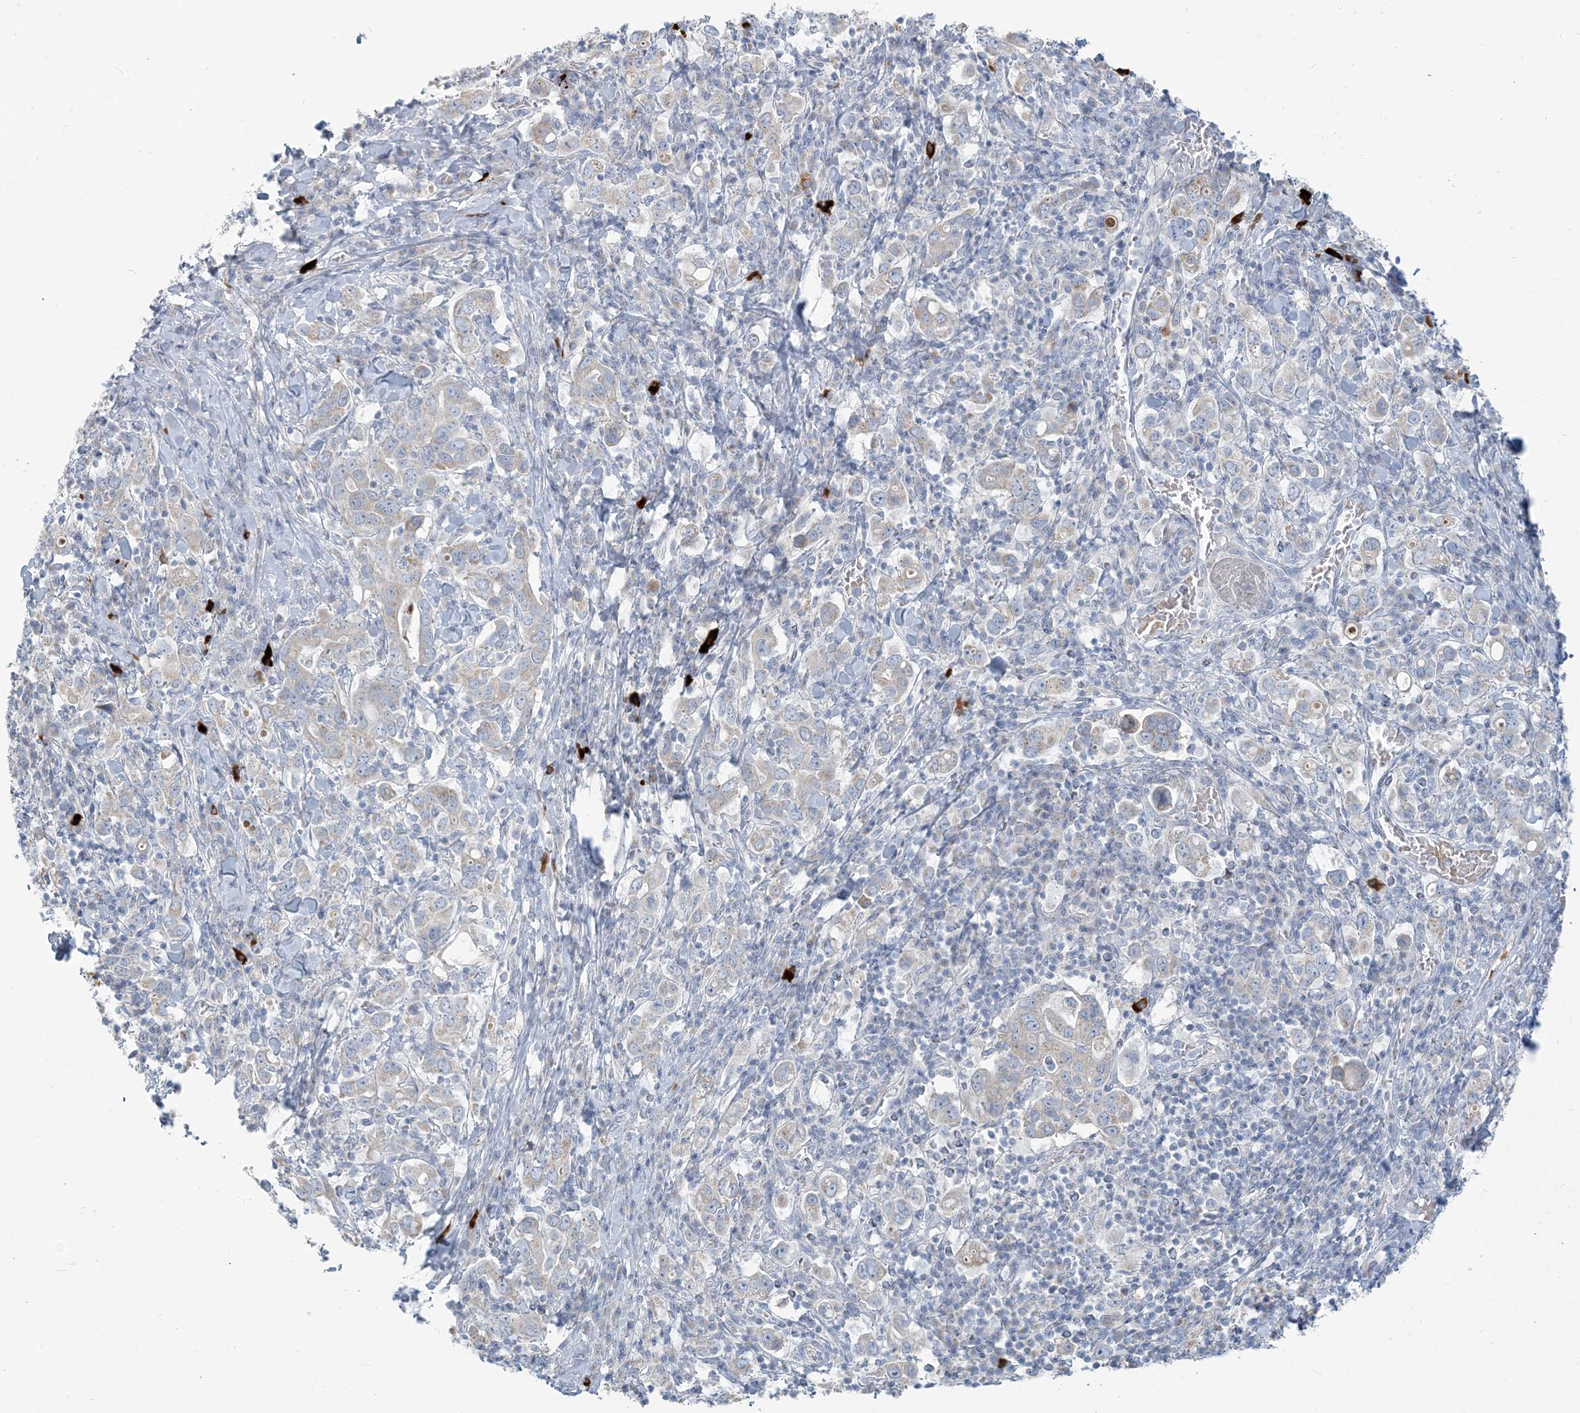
{"staining": {"intensity": "weak", "quantity": "25%-75%", "location": "cytoplasmic/membranous"}, "tissue": "stomach cancer", "cell_type": "Tumor cells", "image_type": "cancer", "snomed": [{"axis": "morphology", "description": "Adenocarcinoma, NOS"}, {"axis": "topography", "description": "Stomach, upper"}], "caption": "Protein expression analysis of human stomach cancer (adenocarcinoma) reveals weak cytoplasmic/membranous expression in about 25%-75% of tumor cells.", "gene": "SCML1", "patient": {"sex": "male", "age": 62}}